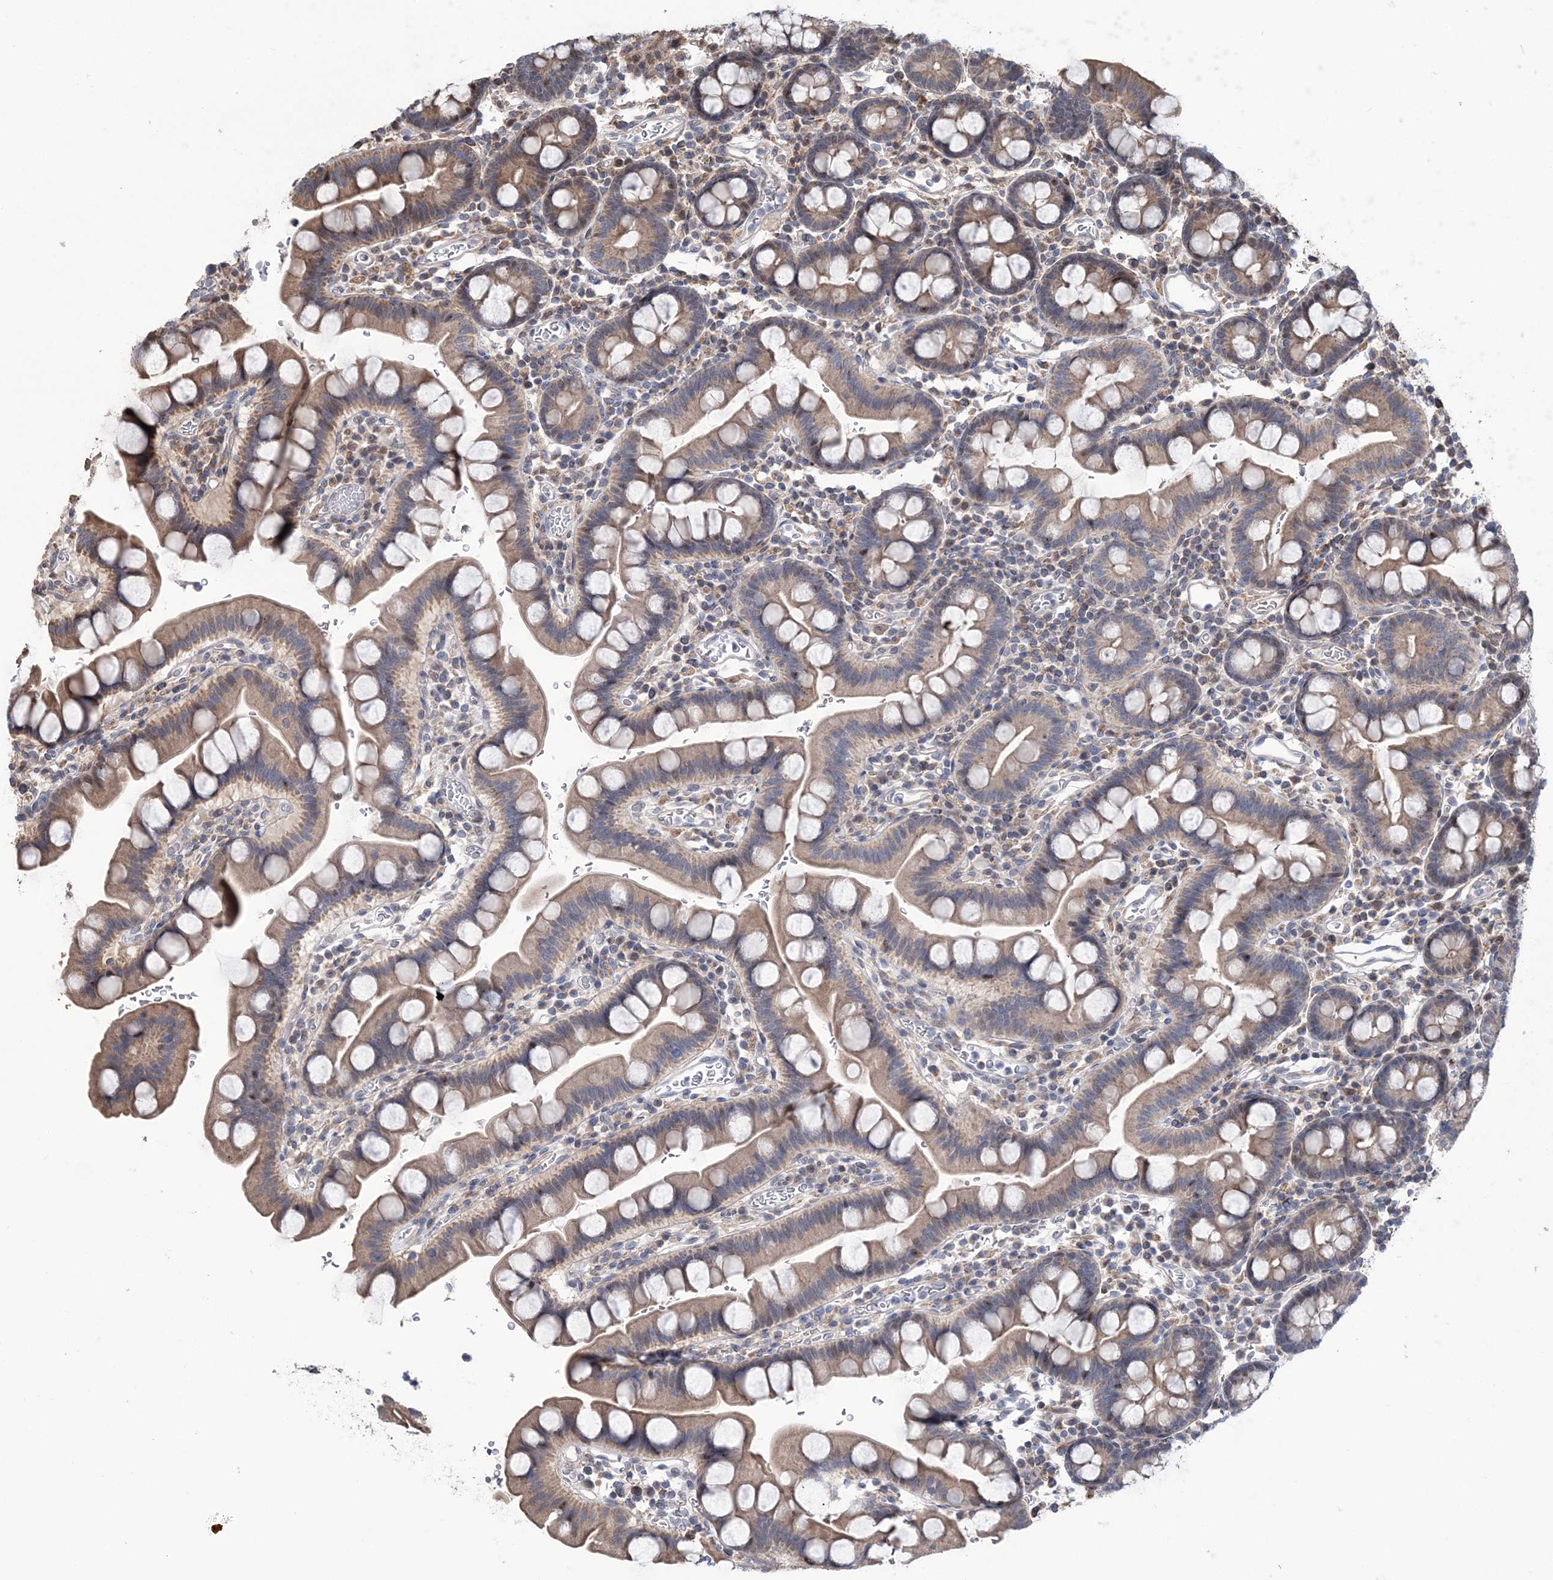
{"staining": {"intensity": "weak", "quantity": "25%-75%", "location": "cytoplasmic/membranous"}, "tissue": "small intestine", "cell_type": "Glandular cells", "image_type": "normal", "snomed": [{"axis": "morphology", "description": "Normal tissue, NOS"}, {"axis": "topography", "description": "Stomach, upper"}, {"axis": "topography", "description": "Stomach, lower"}, {"axis": "topography", "description": "Small intestine"}], "caption": "Protein analysis of unremarkable small intestine displays weak cytoplasmic/membranous positivity in approximately 25%-75% of glandular cells.", "gene": "PPP2R2B", "patient": {"sex": "male", "age": 68}}